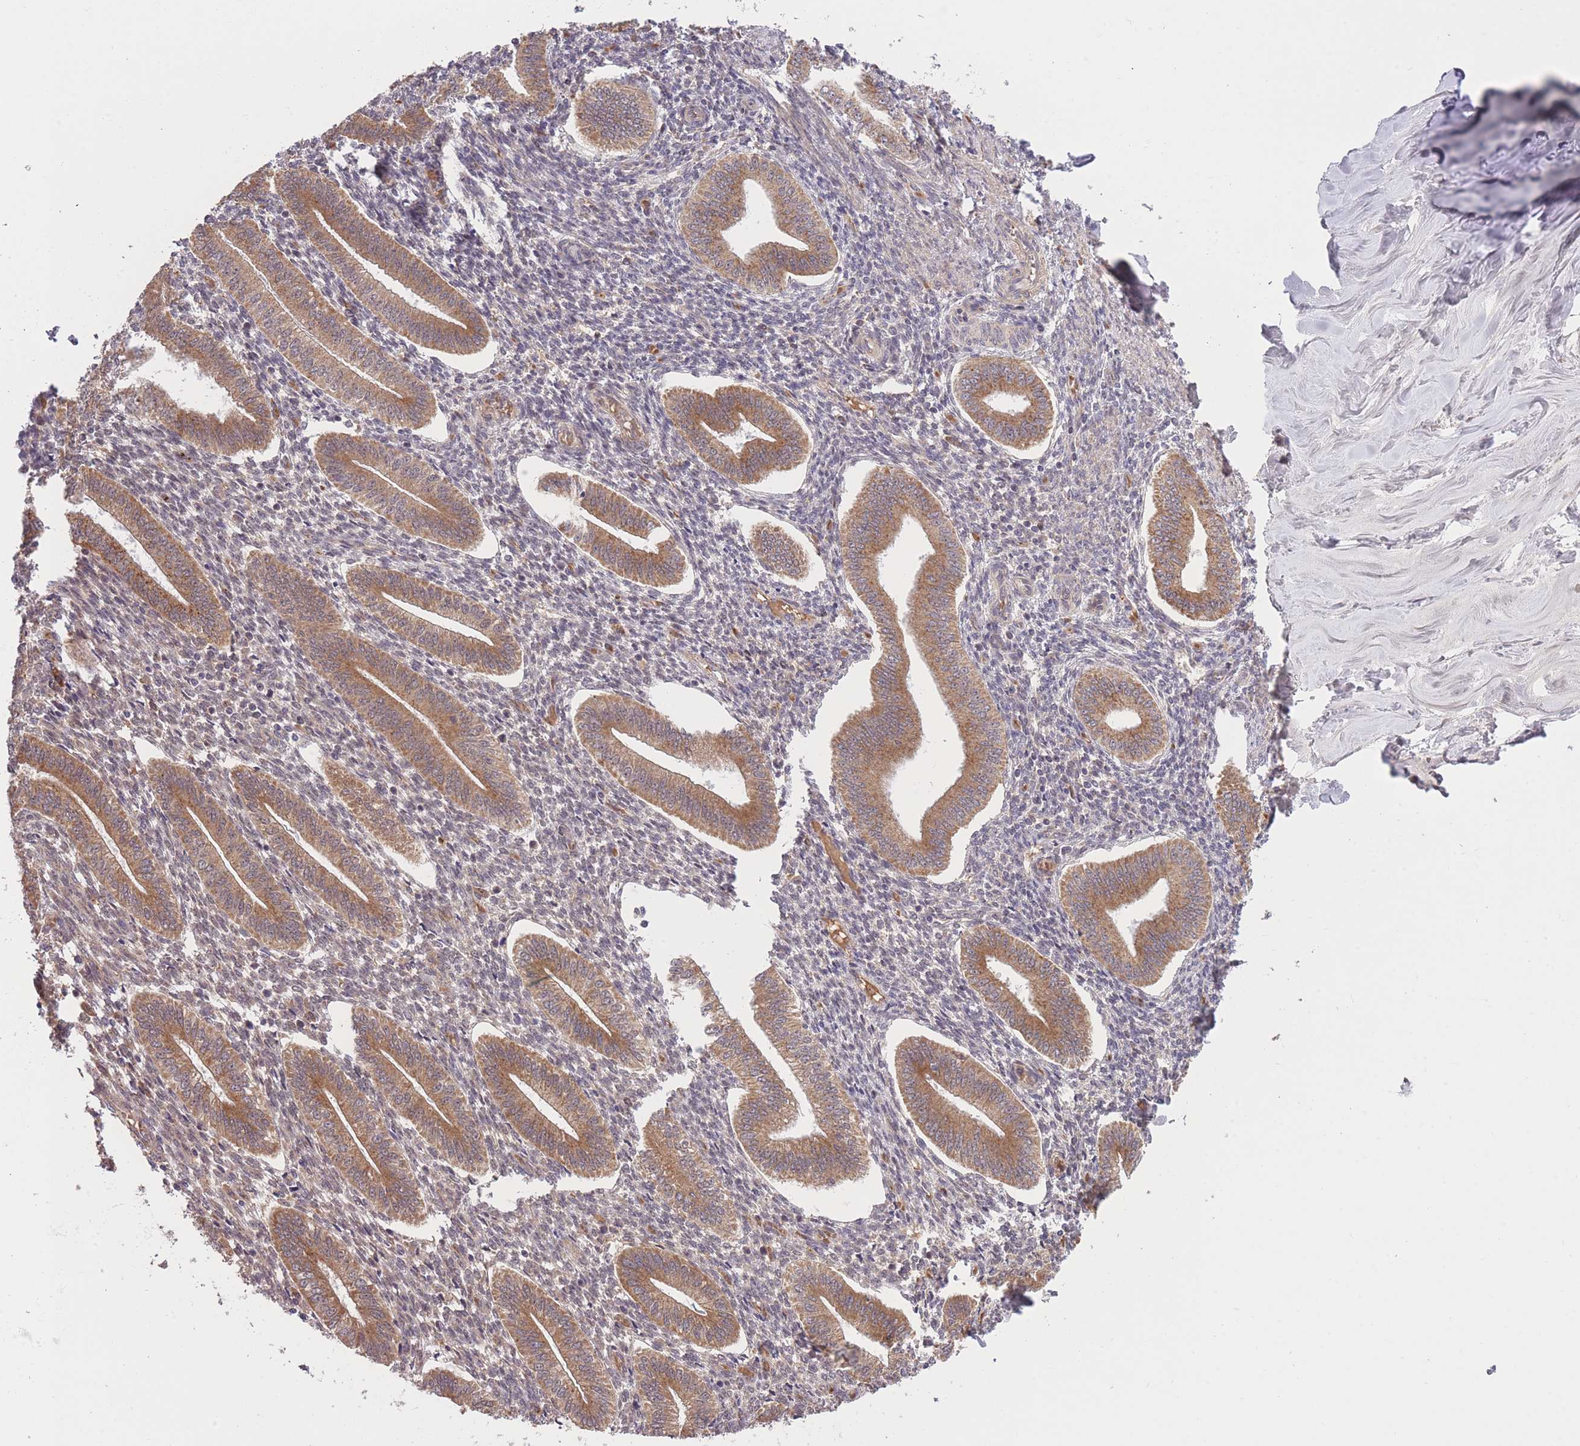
{"staining": {"intensity": "moderate", "quantity": "<25%", "location": "cytoplasmic/membranous"}, "tissue": "endometrium", "cell_type": "Cells in endometrial stroma", "image_type": "normal", "snomed": [{"axis": "morphology", "description": "Normal tissue, NOS"}, {"axis": "topography", "description": "Endometrium"}], "caption": "High-power microscopy captured an immunohistochemistry histopathology image of unremarkable endometrium, revealing moderate cytoplasmic/membranous staining in about <25% of cells in endometrial stroma.", "gene": "POLR3F", "patient": {"sex": "female", "age": 34}}